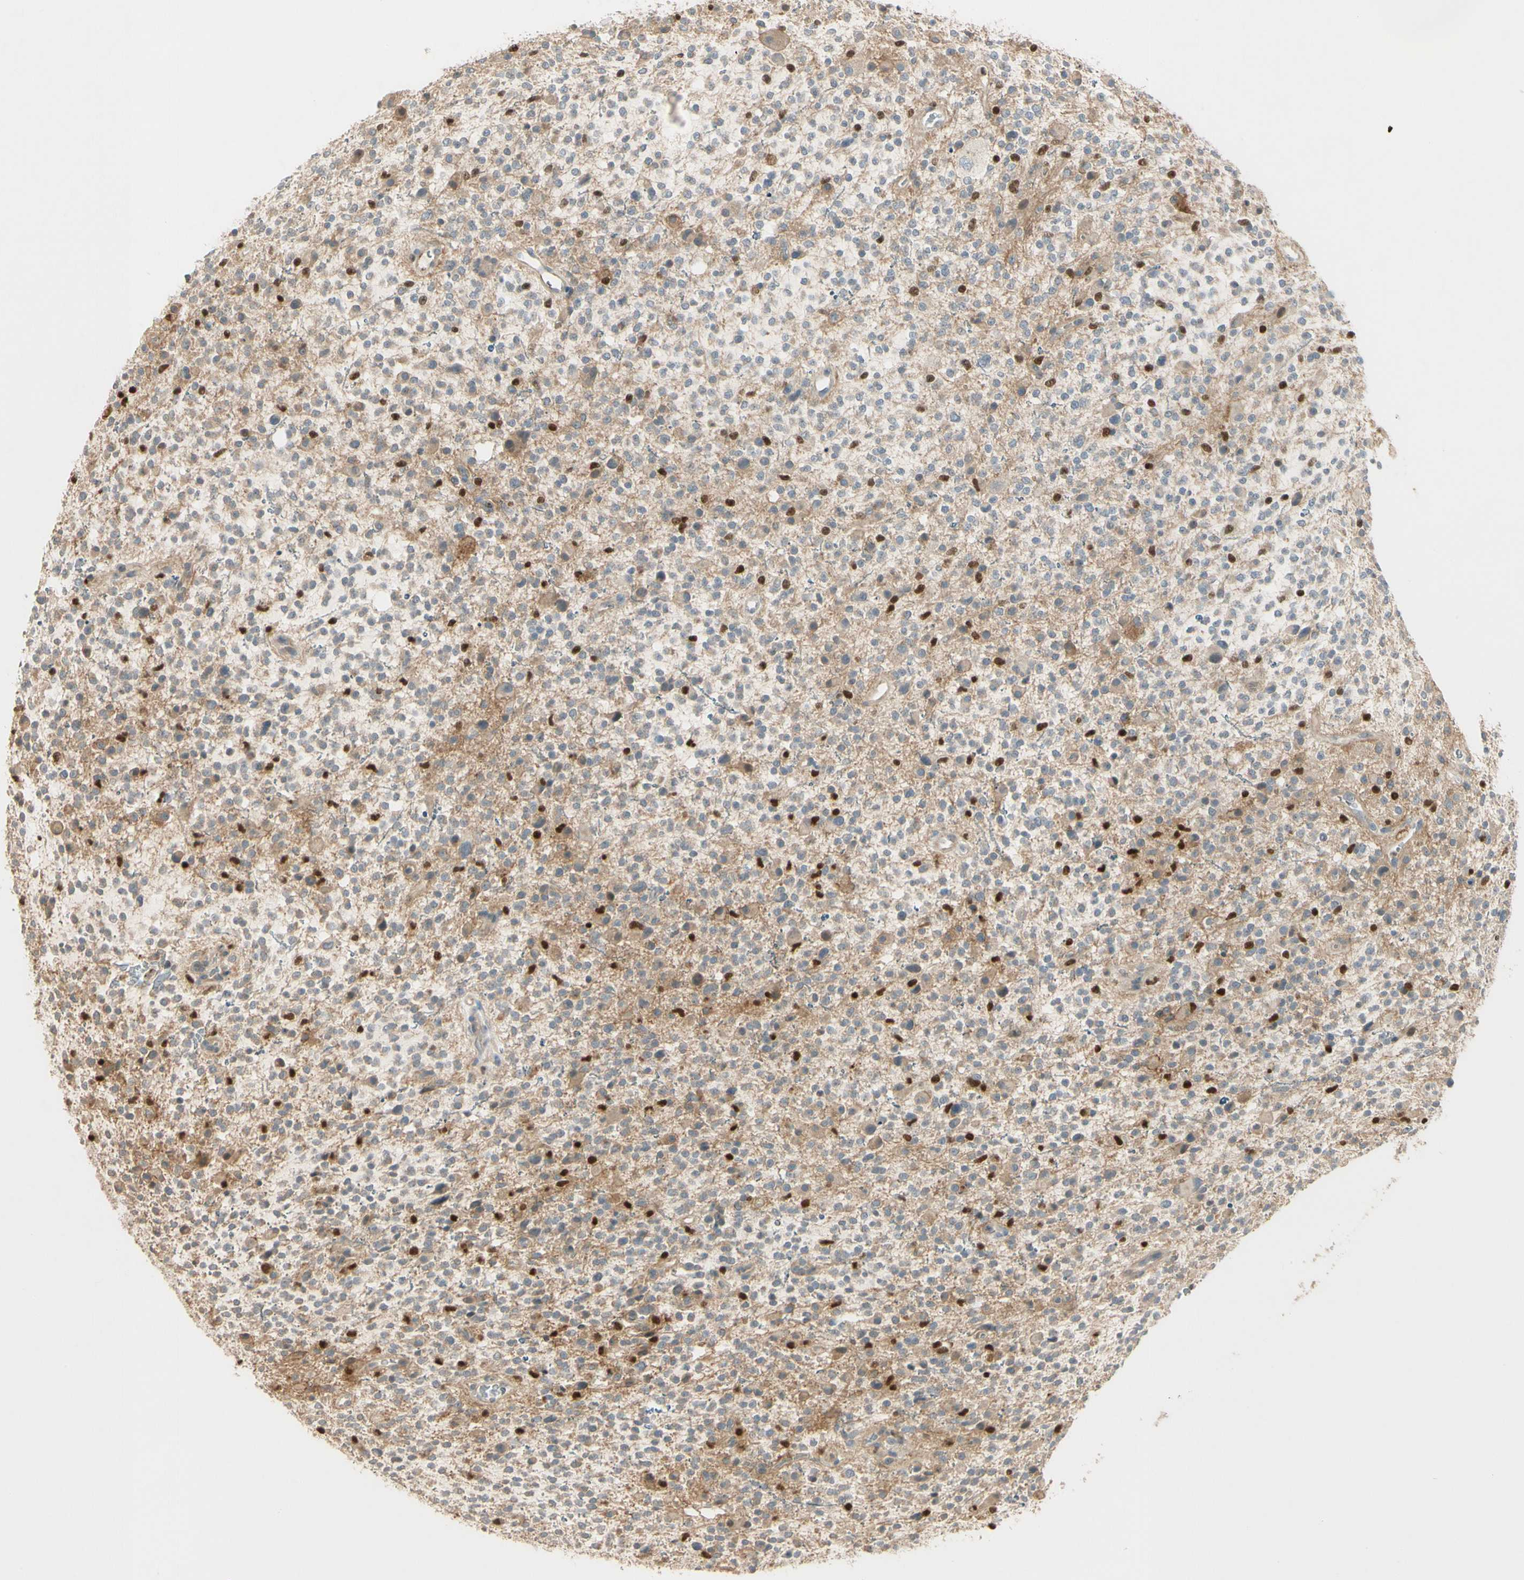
{"staining": {"intensity": "strong", "quantity": "<25%", "location": "nuclear"}, "tissue": "glioma", "cell_type": "Tumor cells", "image_type": "cancer", "snomed": [{"axis": "morphology", "description": "Glioma, malignant, High grade"}, {"axis": "topography", "description": "Brain"}], "caption": "Immunohistochemical staining of malignant glioma (high-grade) displays medium levels of strong nuclear expression in about <25% of tumor cells.", "gene": "NFYA", "patient": {"sex": "male", "age": 48}}